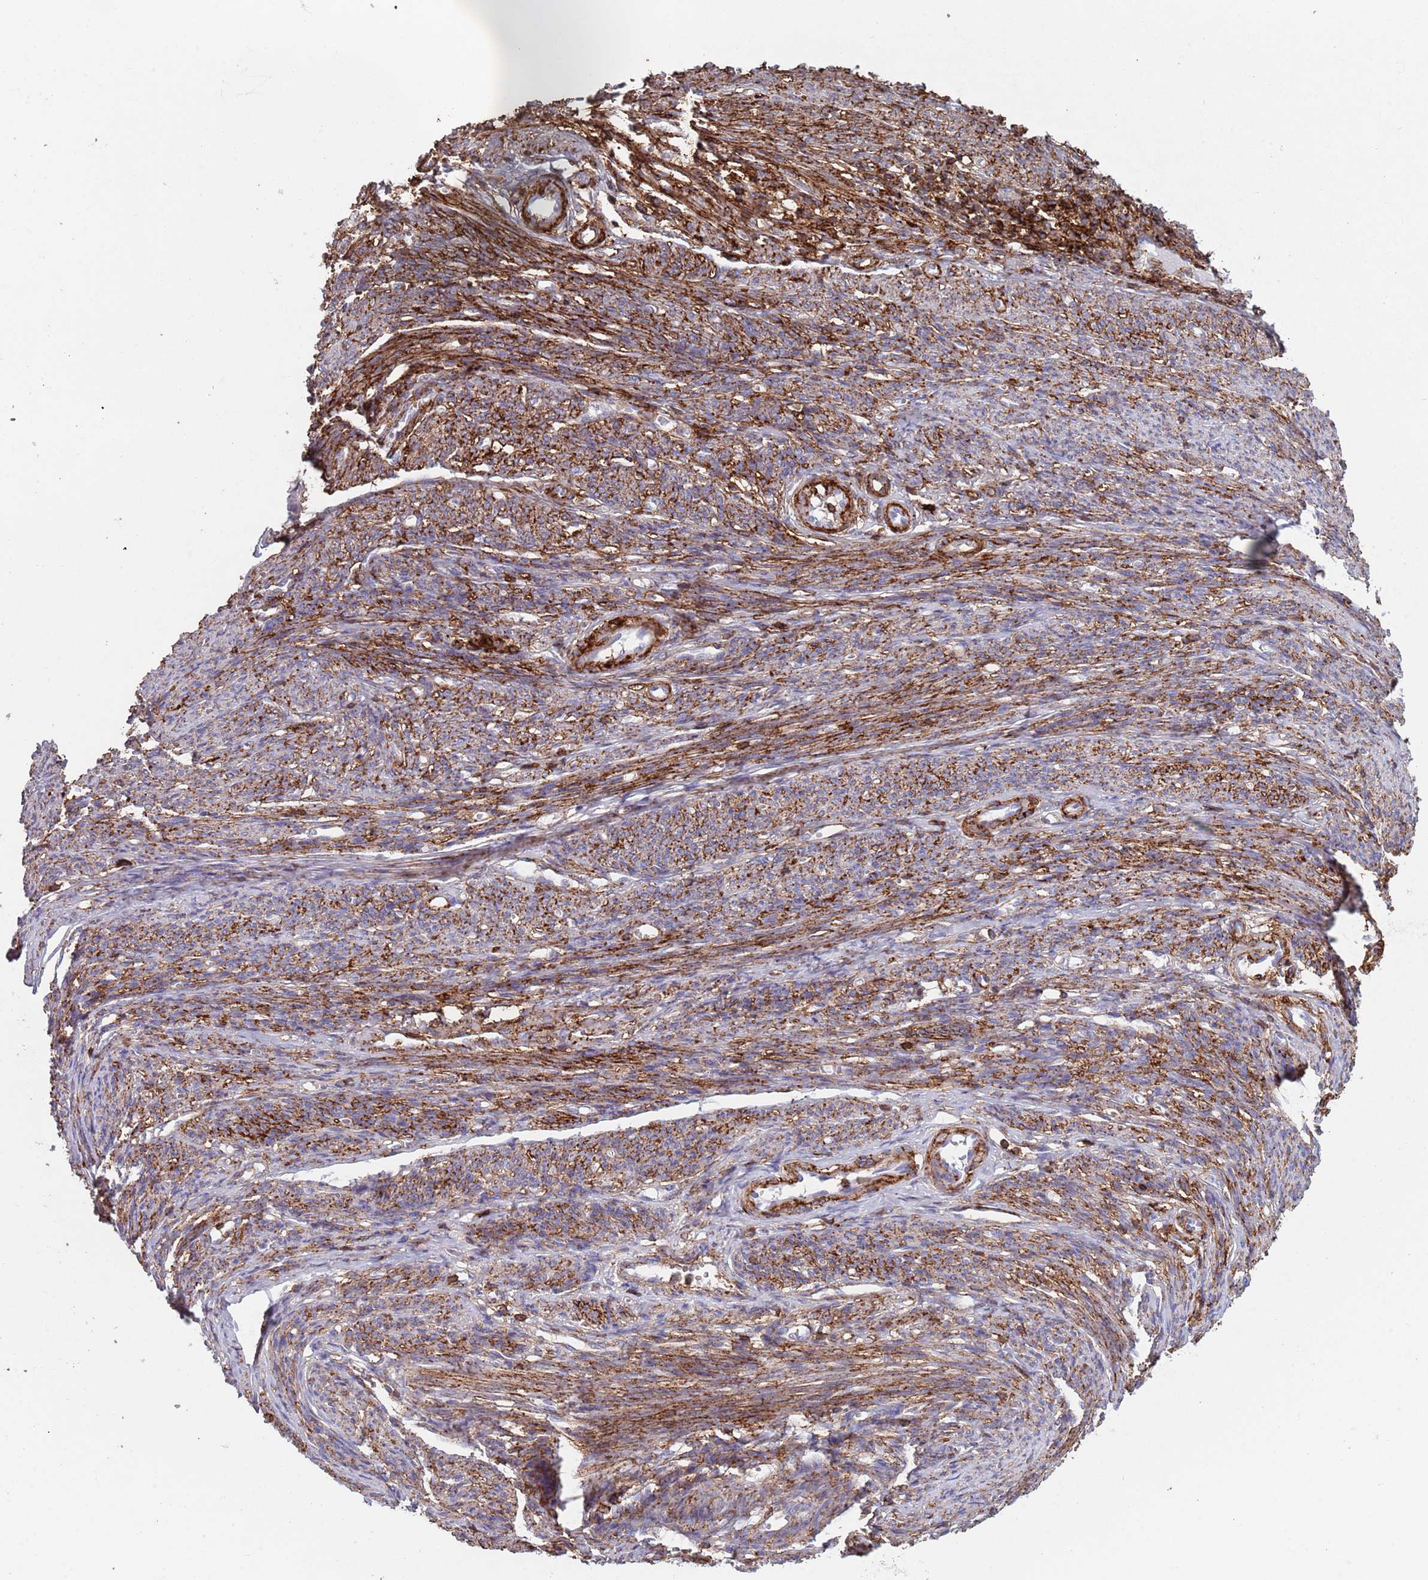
{"staining": {"intensity": "negative", "quantity": "none", "location": "none"}, "tissue": "endometrial cancer", "cell_type": "Tumor cells", "image_type": "cancer", "snomed": [{"axis": "morphology", "description": "Adenocarcinoma, NOS"}, {"axis": "topography", "description": "Endometrium"}], "caption": "Photomicrograph shows no protein staining in tumor cells of endometrial cancer tissue.", "gene": "RNF144A", "patient": {"sex": "female", "age": 62}}